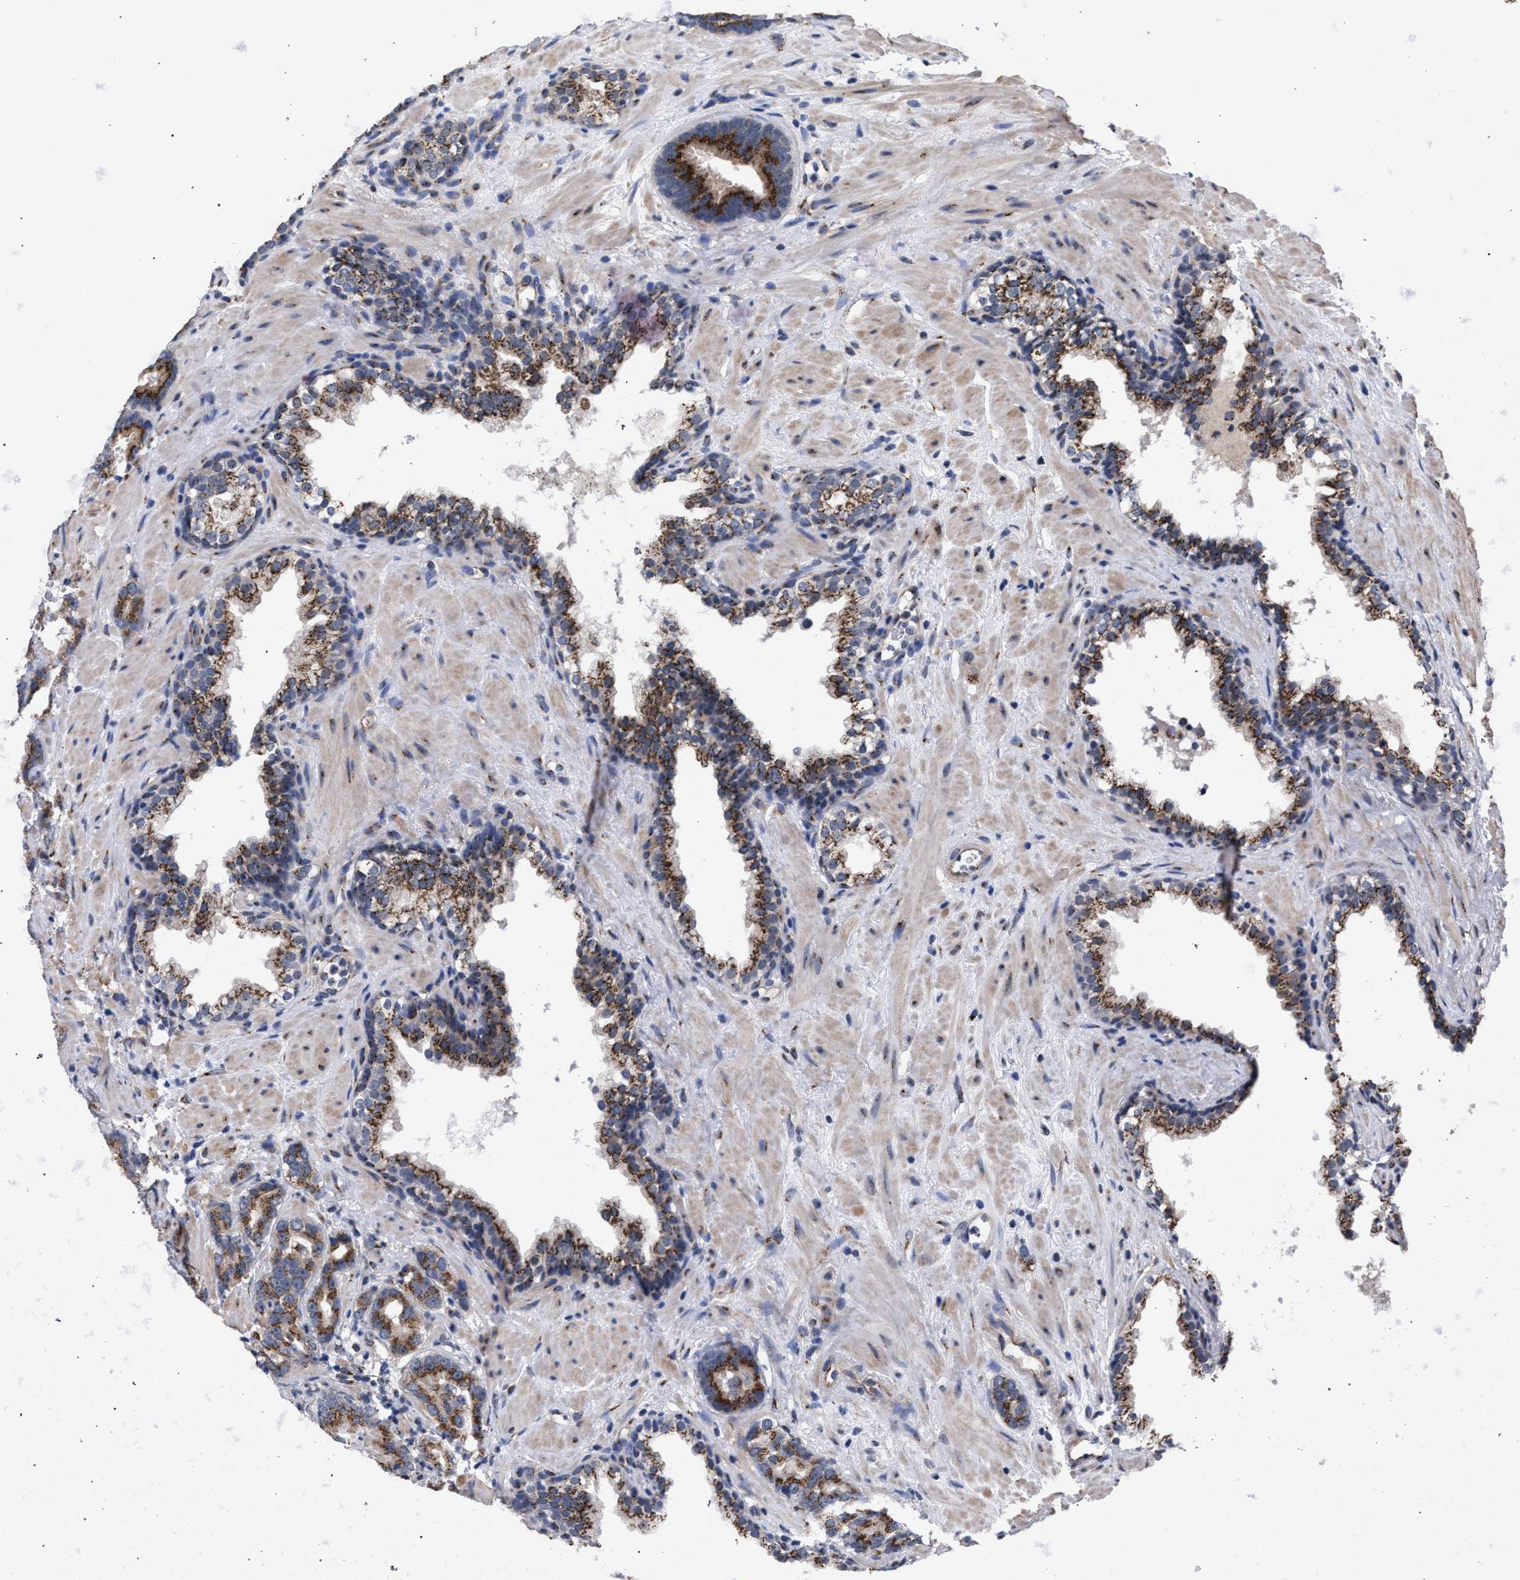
{"staining": {"intensity": "strong", "quantity": ">75%", "location": "cytoplasmic/membranous"}, "tissue": "prostate cancer", "cell_type": "Tumor cells", "image_type": "cancer", "snomed": [{"axis": "morphology", "description": "Adenocarcinoma, Low grade"}, {"axis": "topography", "description": "Prostate"}], "caption": "About >75% of tumor cells in prostate cancer demonstrate strong cytoplasmic/membranous protein expression as visualized by brown immunohistochemical staining.", "gene": "GOLGA2", "patient": {"sex": "male", "age": 59}}